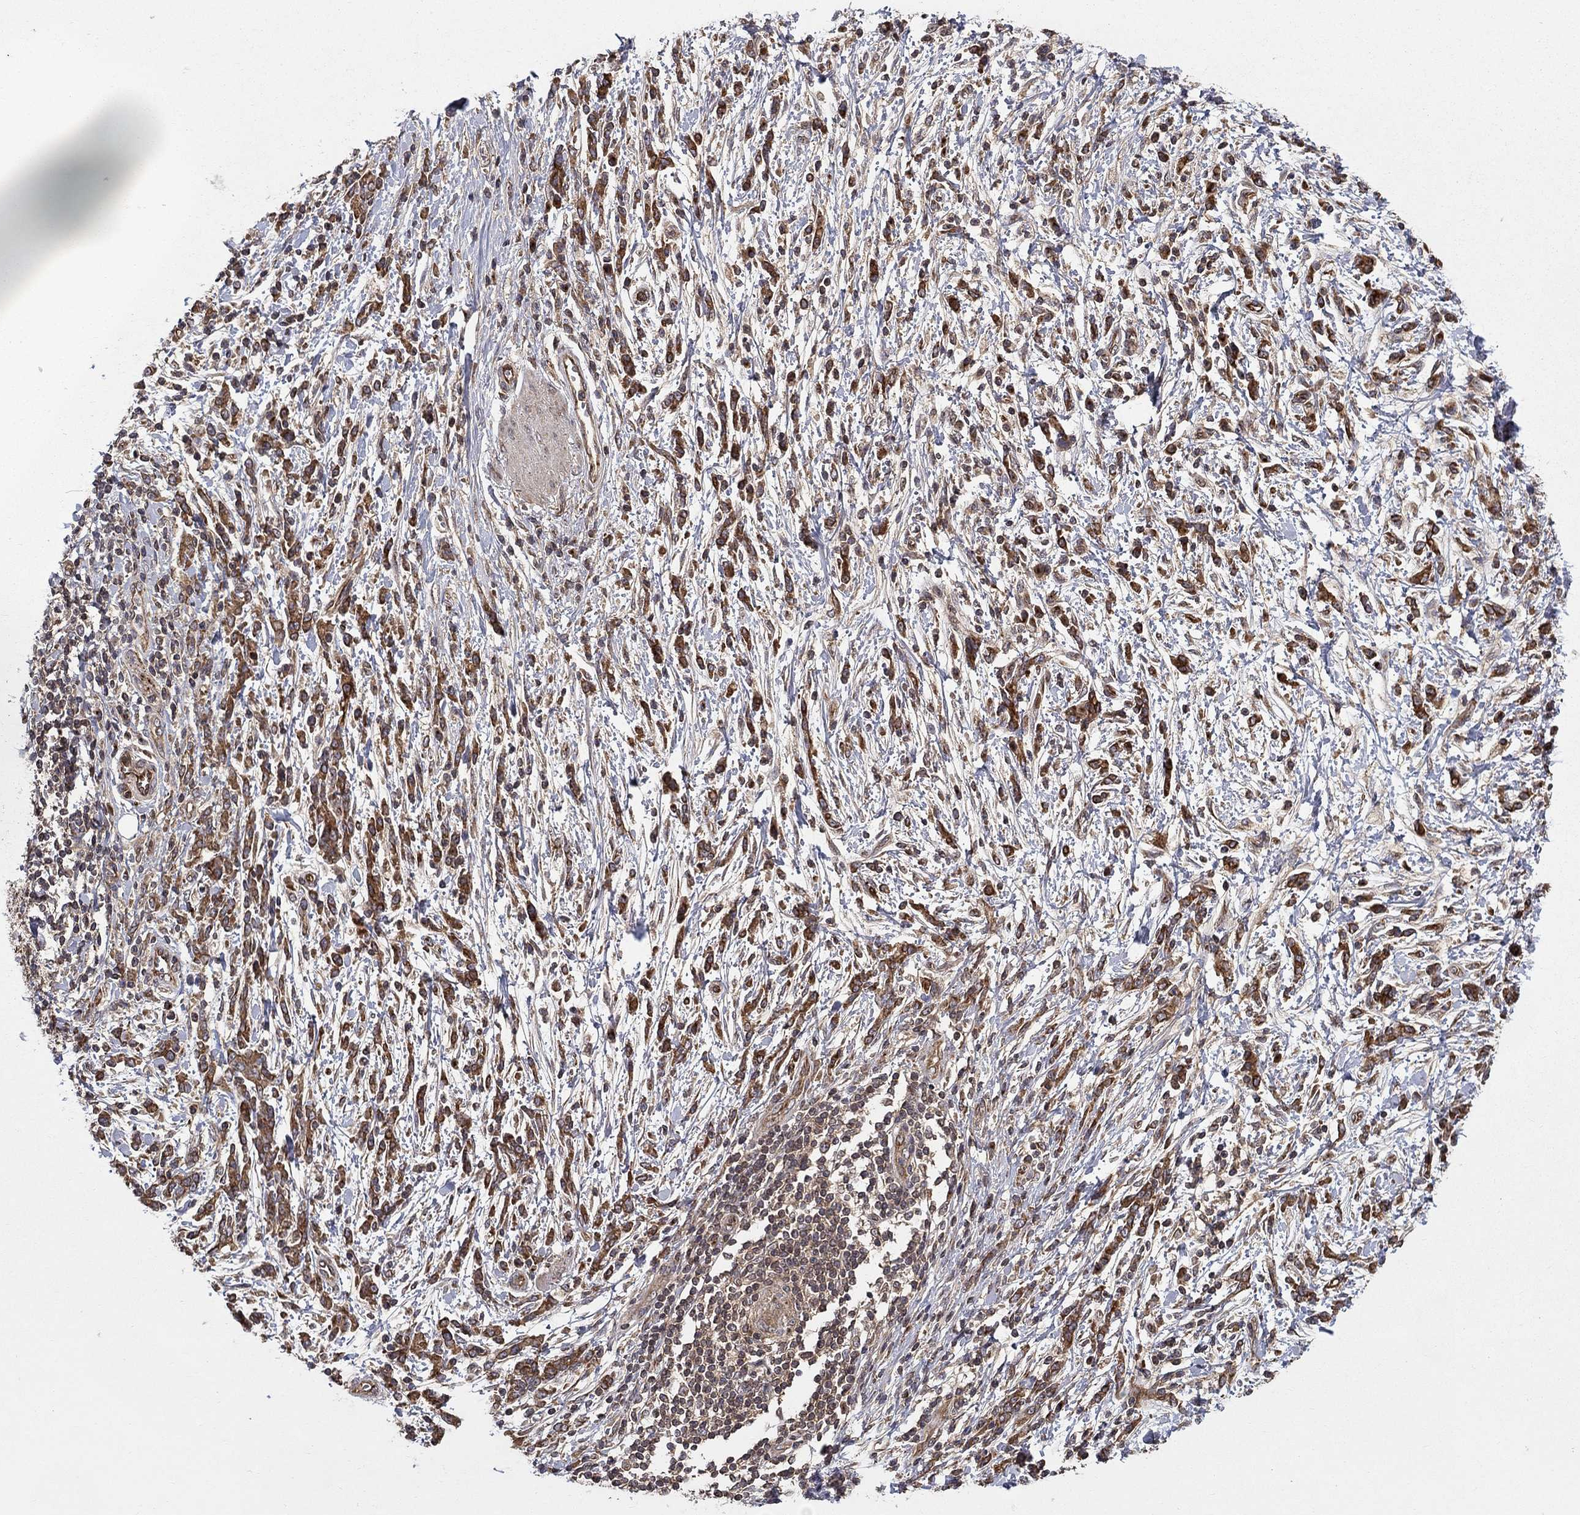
{"staining": {"intensity": "strong", "quantity": ">75%", "location": "cytoplasmic/membranous"}, "tissue": "stomach cancer", "cell_type": "Tumor cells", "image_type": "cancer", "snomed": [{"axis": "morphology", "description": "Adenocarcinoma, NOS"}, {"axis": "topography", "description": "Stomach"}], "caption": "High-power microscopy captured an immunohistochemistry (IHC) histopathology image of stomach cancer, revealing strong cytoplasmic/membranous expression in about >75% of tumor cells. The protein of interest is shown in brown color, while the nuclei are stained blue.", "gene": "BMERB1", "patient": {"sex": "female", "age": 57}}